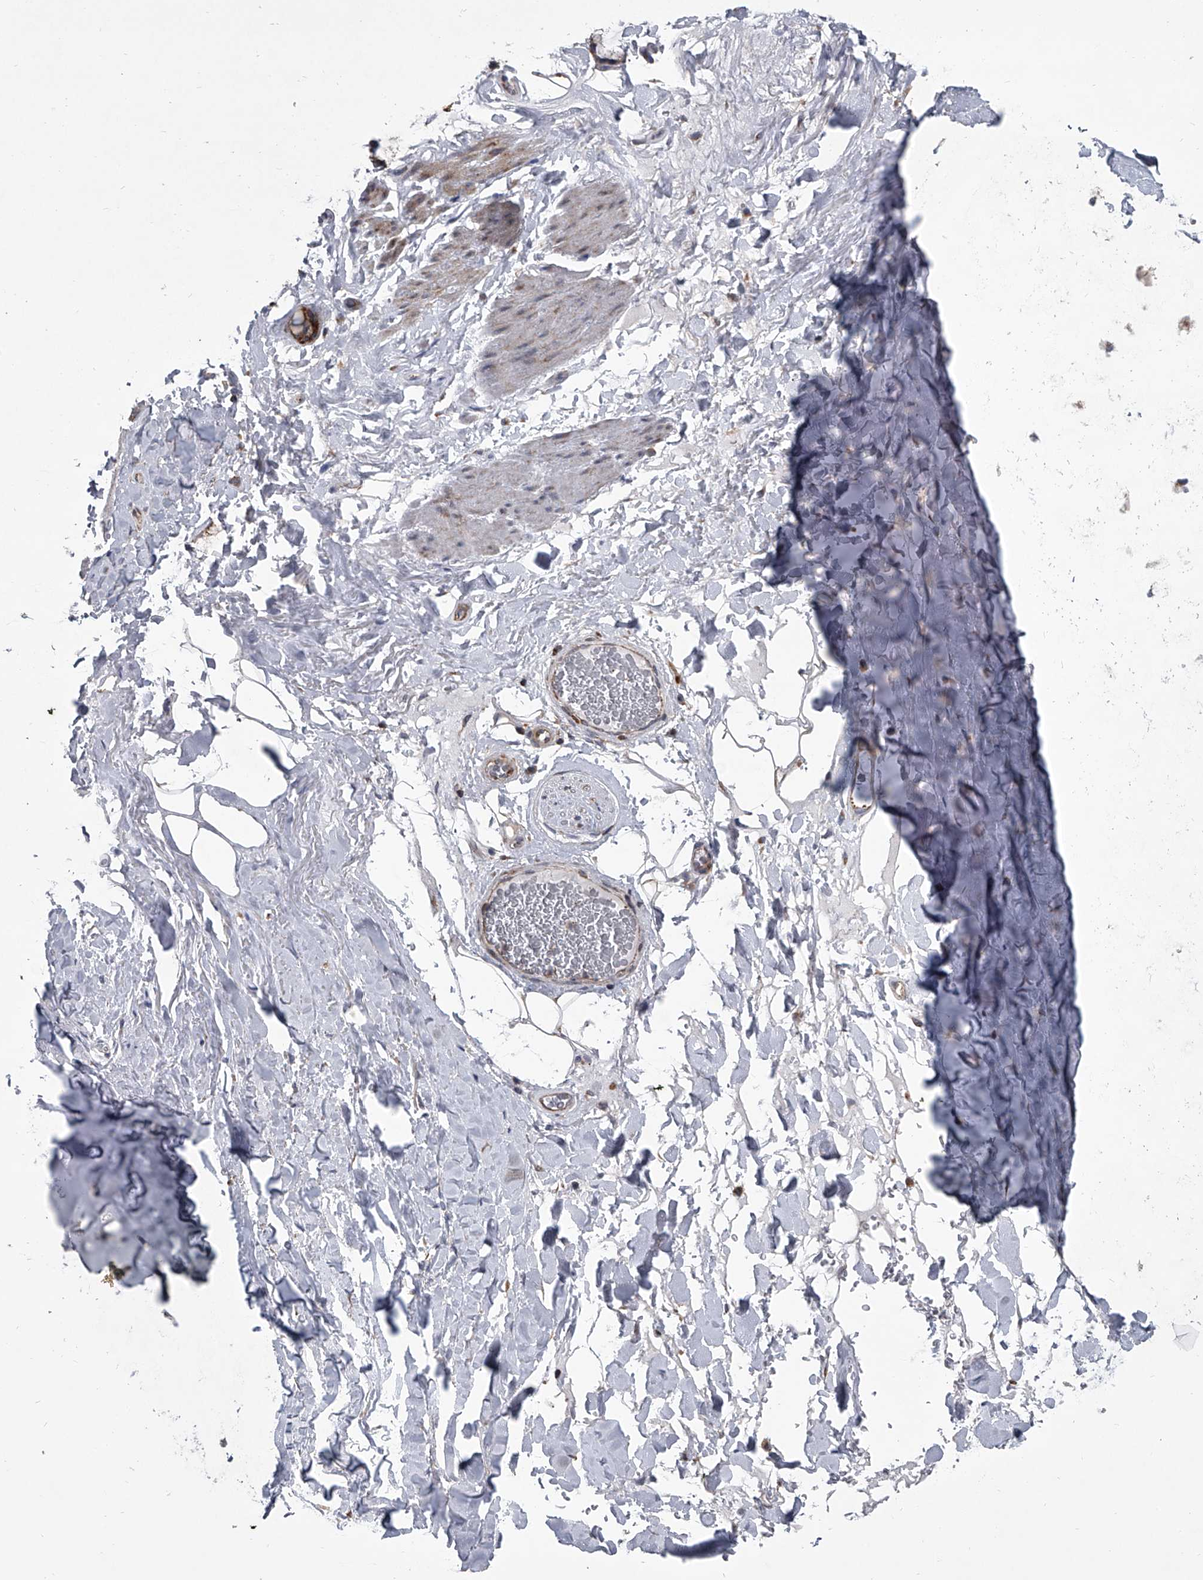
{"staining": {"intensity": "moderate", "quantity": ">75%", "location": "cytoplasmic/membranous"}, "tissue": "adipose tissue", "cell_type": "Adipocytes", "image_type": "normal", "snomed": [{"axis": "morphology", "description": "Normal tissue, NOS"}, {"axis": "topography", "description": "Cartilage tissue"}], "caption": "IHC of normal human adipose tissue demonstrates medium levels of moderate cytoplasmic/membranous expression in about >75% of adipocytes. (IHC, brightfield microscopy, high magnification).", "gene": "ZC3H15", "patient": {"sex": "female", "age": 63}}